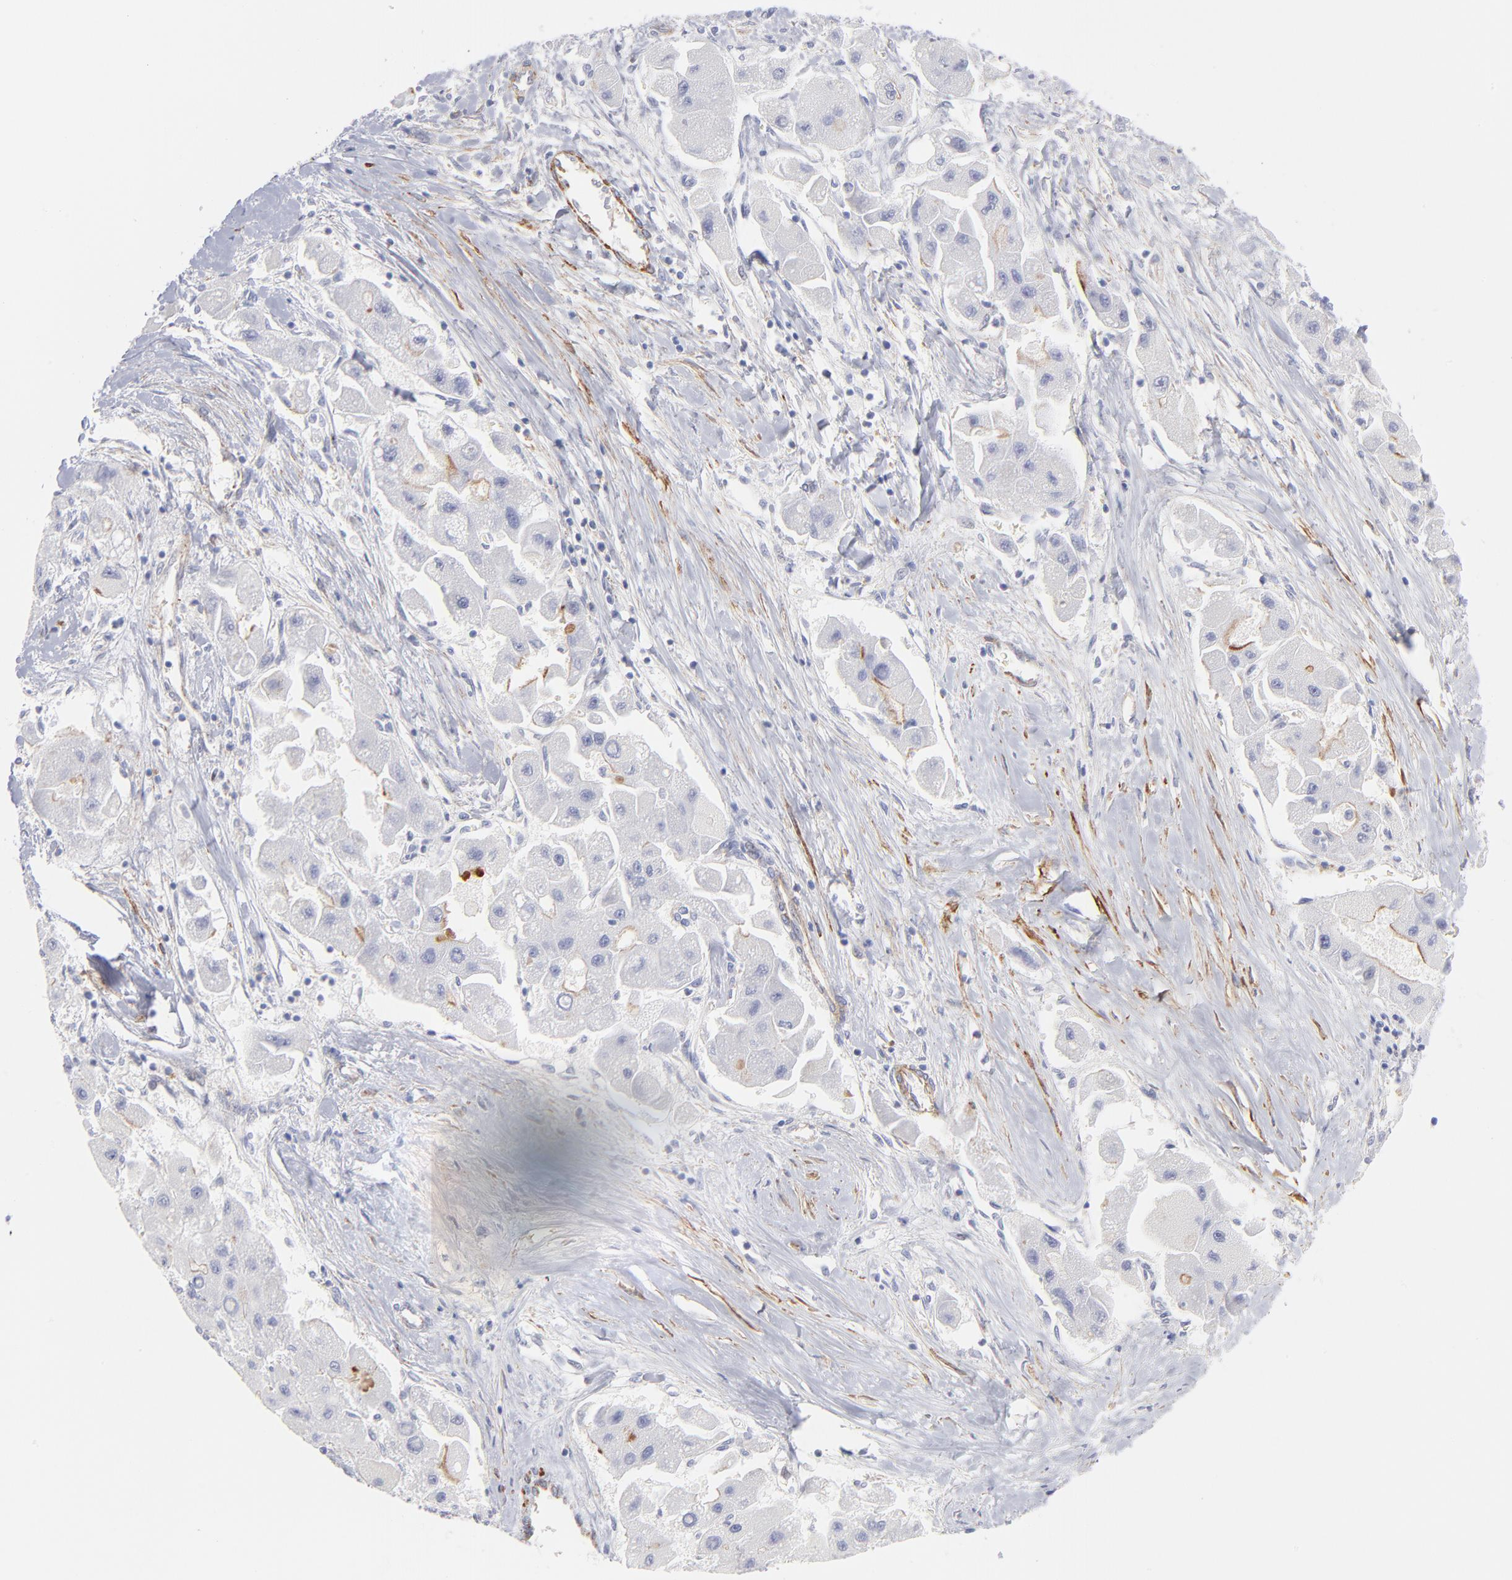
{"staining": {"intensity": "negative", "quantity": "none", "location": "none"}, "tissue": "liver cancer", "cell_type": "Tumor cells", "image_type": "cancer", "snomed": [{"axis": "morphology", "description": "Carcinoma, Hepatocellular, NOS"}, {"axis": "topography", "description": "Liver"}], "caption": "The photomicrograph reveals no staining of tumor cells in liver cancer.", "gene": "ACTA2", "patient": {"sex": "male", "age": 24}}